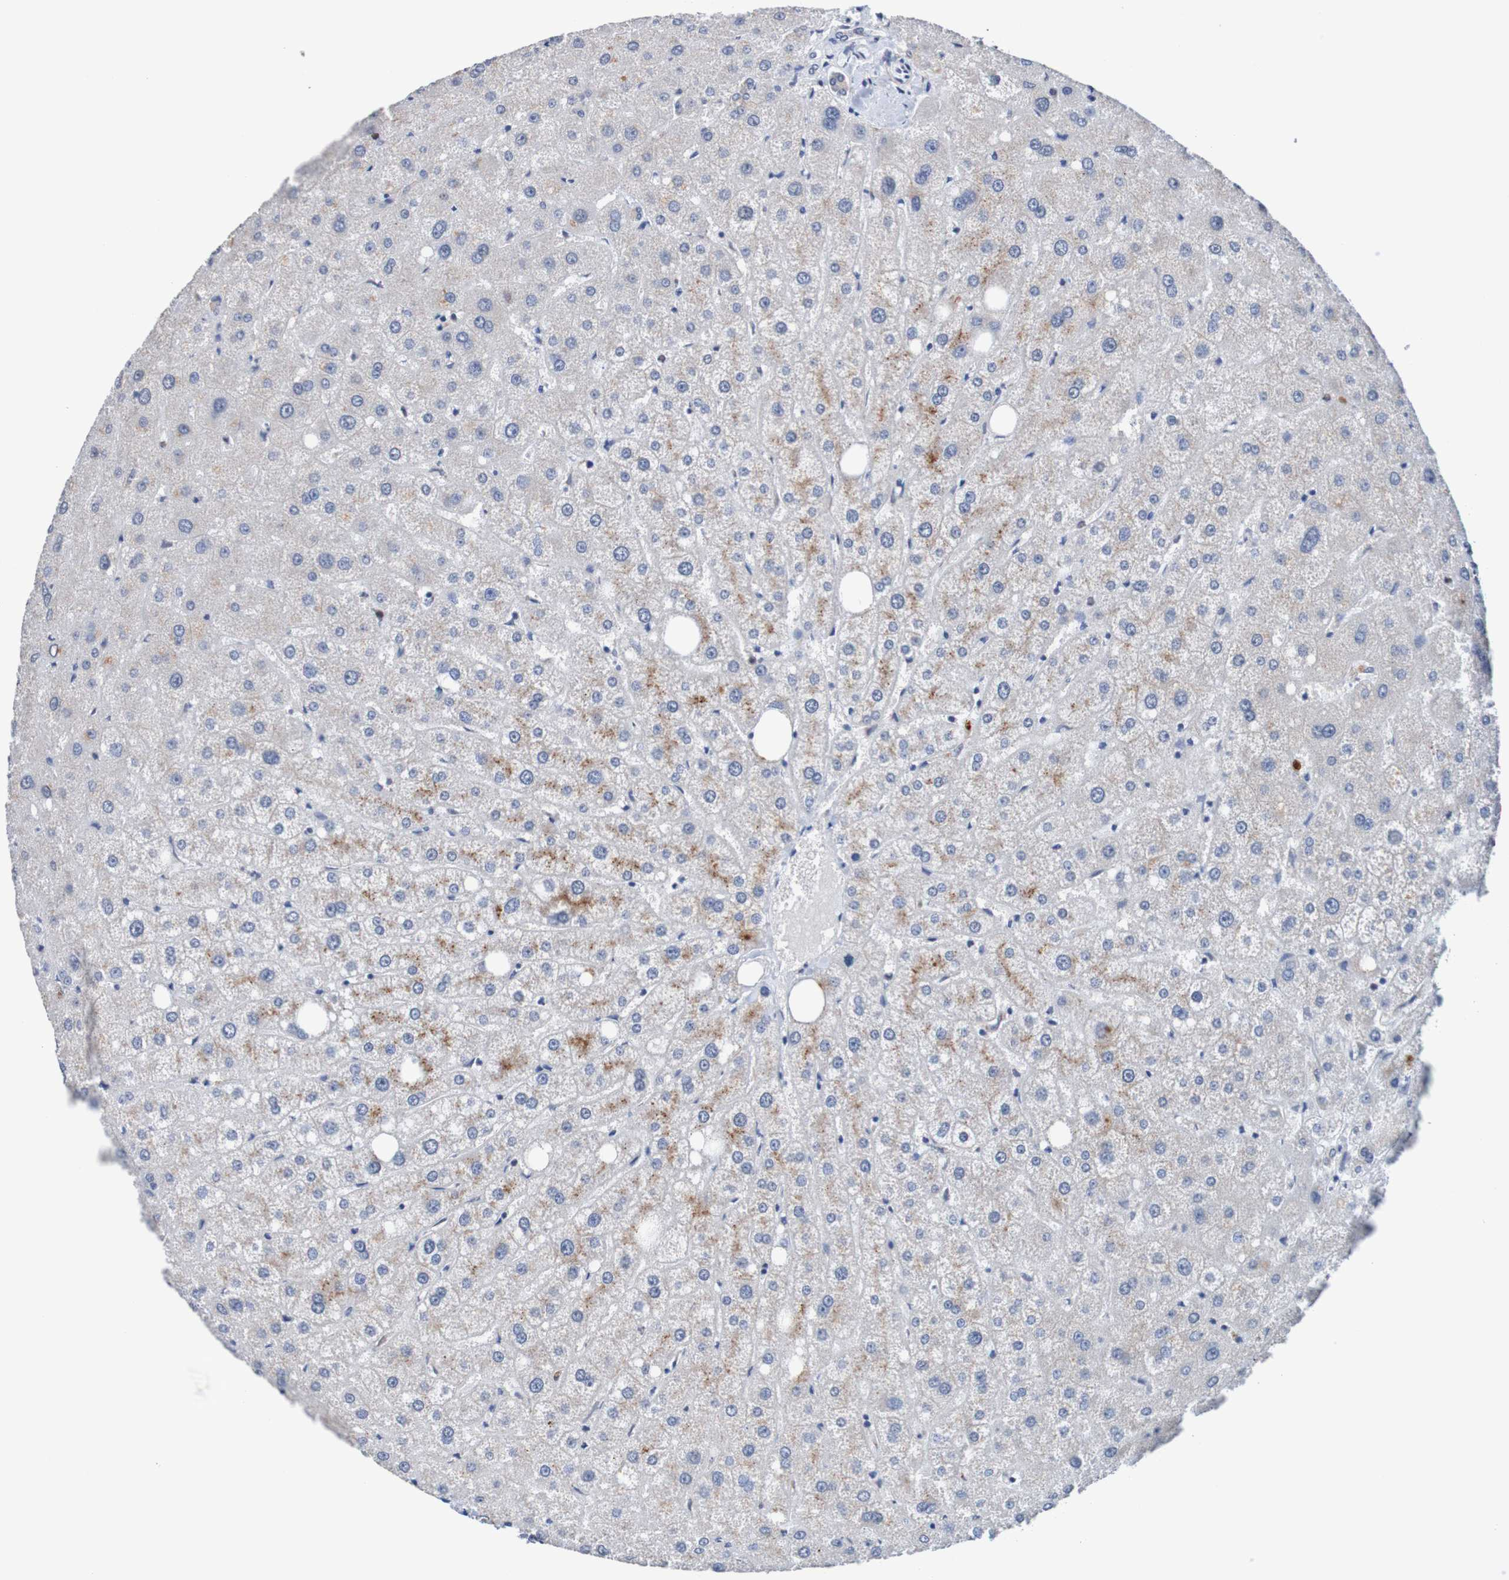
{"staining": {"intensity": "negative", "quantity": "none", "location": "none"}, "tissue": "liver", "cell_type": "Cholangiocytes", "image_type": "normal", "snomed": [{"axis": "morphology", "description": "Normal tissue, NOS"}, {"axis": "topography", "description": "Liver"}], "caption": "Liver stained for a protein using IHC exhibits no positivity cholangiocytes.", "gene": "FIBP", "patient": {"sex": "male", "age": 73}}